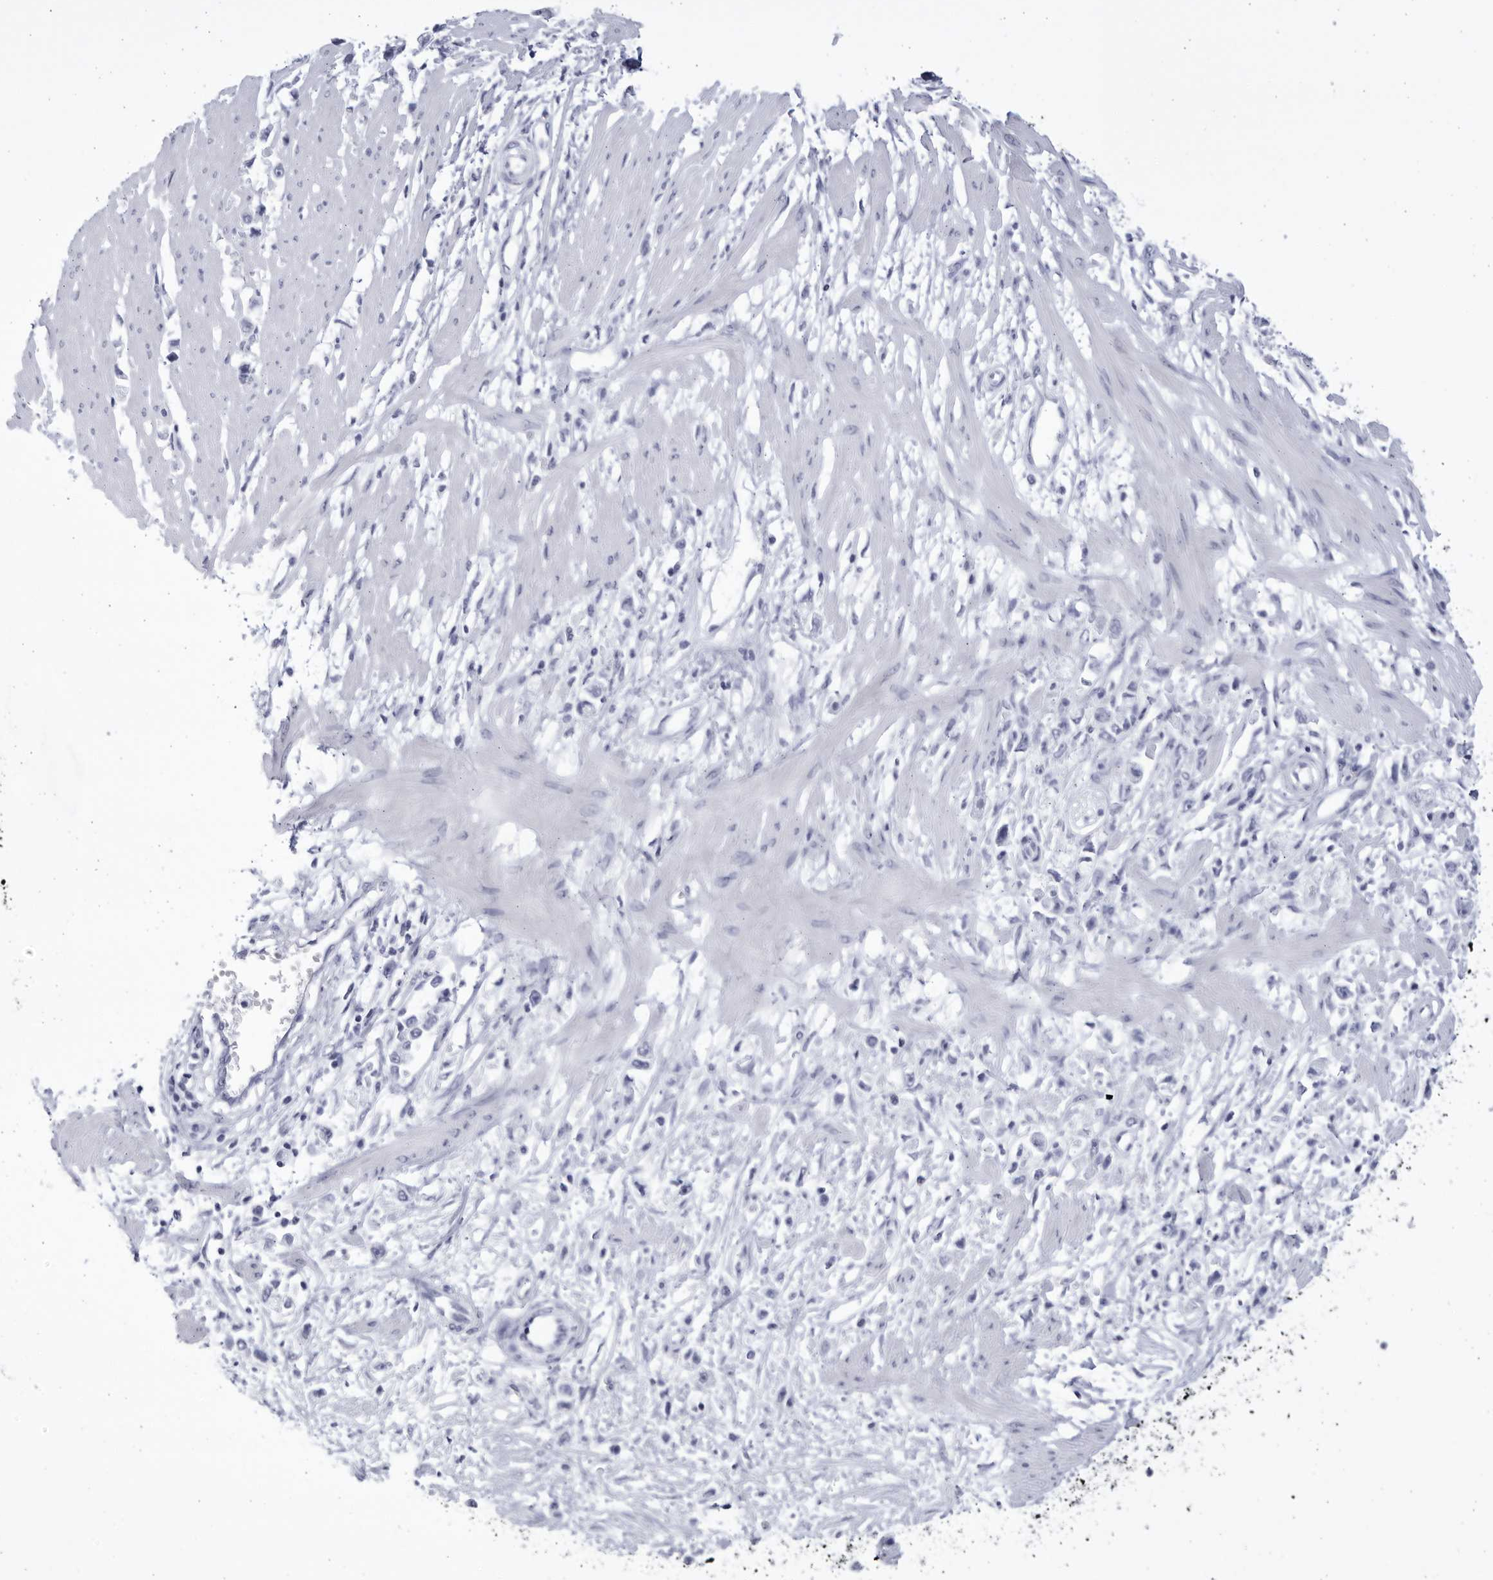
{"staining": {"intensity": "negative", "quantity": "none", "location": "none"}, "tissue": "stomach cancer", "cell_type": "Tumor cells", "image_type": "cancer", "snomed": [{"axis": "morphology", "description": "Adenocarcinoma, NOS"}, {"axis": "topography", "description": "Stomach"}], "caption": "An image of stomach adenocarcinoma stained for a protein displays no brown staining in tumor cells.", "gene": "CCDC181", "patient": {"sex": "female", "age": 59}}